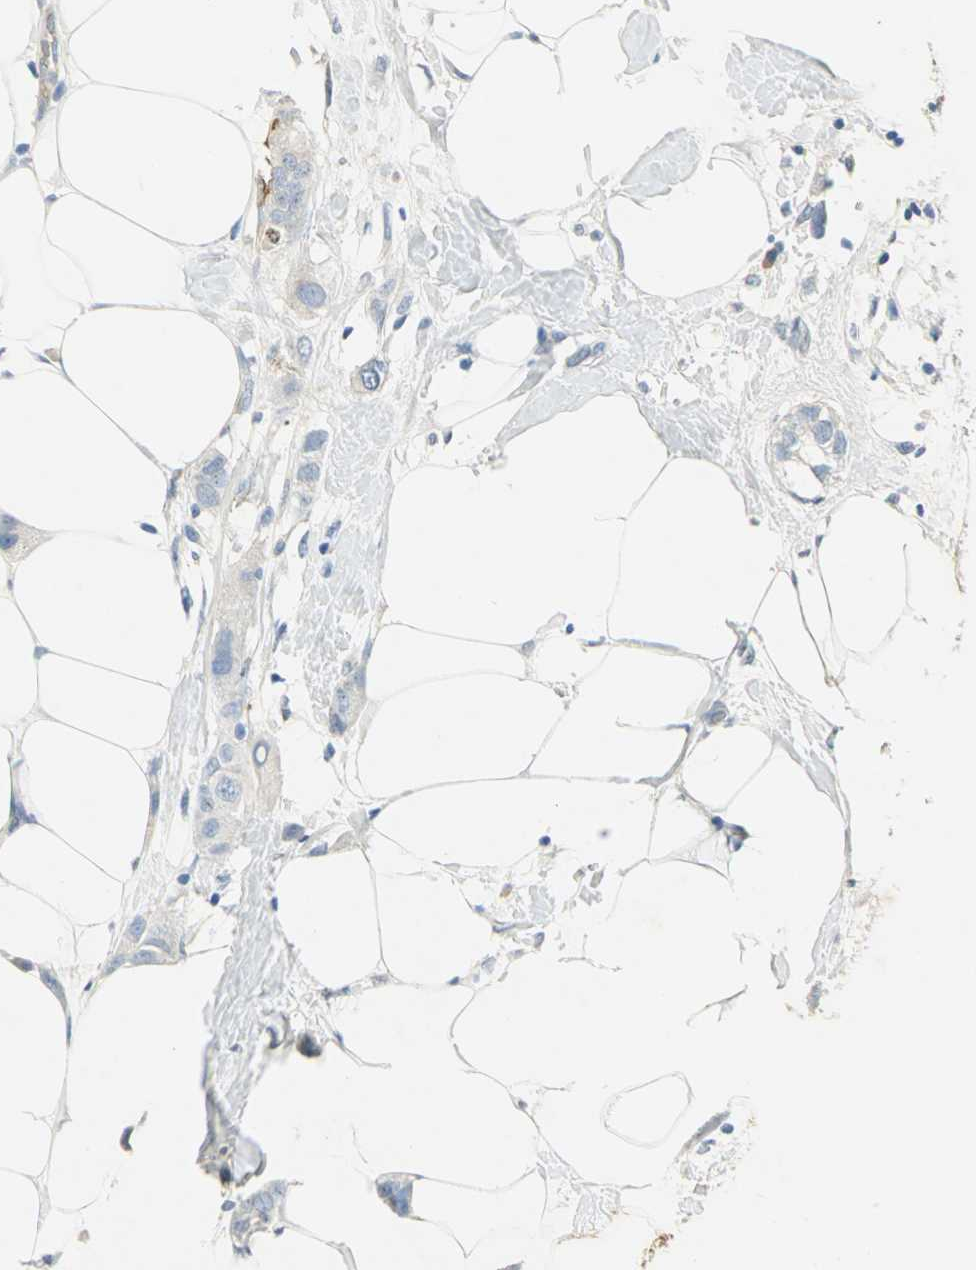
{"staining": {"intensity": "negative", "quantity": "none", "location": "none"}, "tissue": "breast cancer", "cell_type": "Tumor cells", "image_type": "cancer", "snomed": [{"axis": "morphology", "description": "Normal tissue, NOS"}, {"axis": "morphology", "description": "Duct carcinoma"}, {"axis": "topography", "description": "Breast"}], "caption": "This is an immunohistochemistry (IHC) photomicrograph of human invasive ductal carcinoma (breast). There is no expression in tumor cells.", "gene": "ANXA4", "patient": {"sex": "female", "age": 50}}